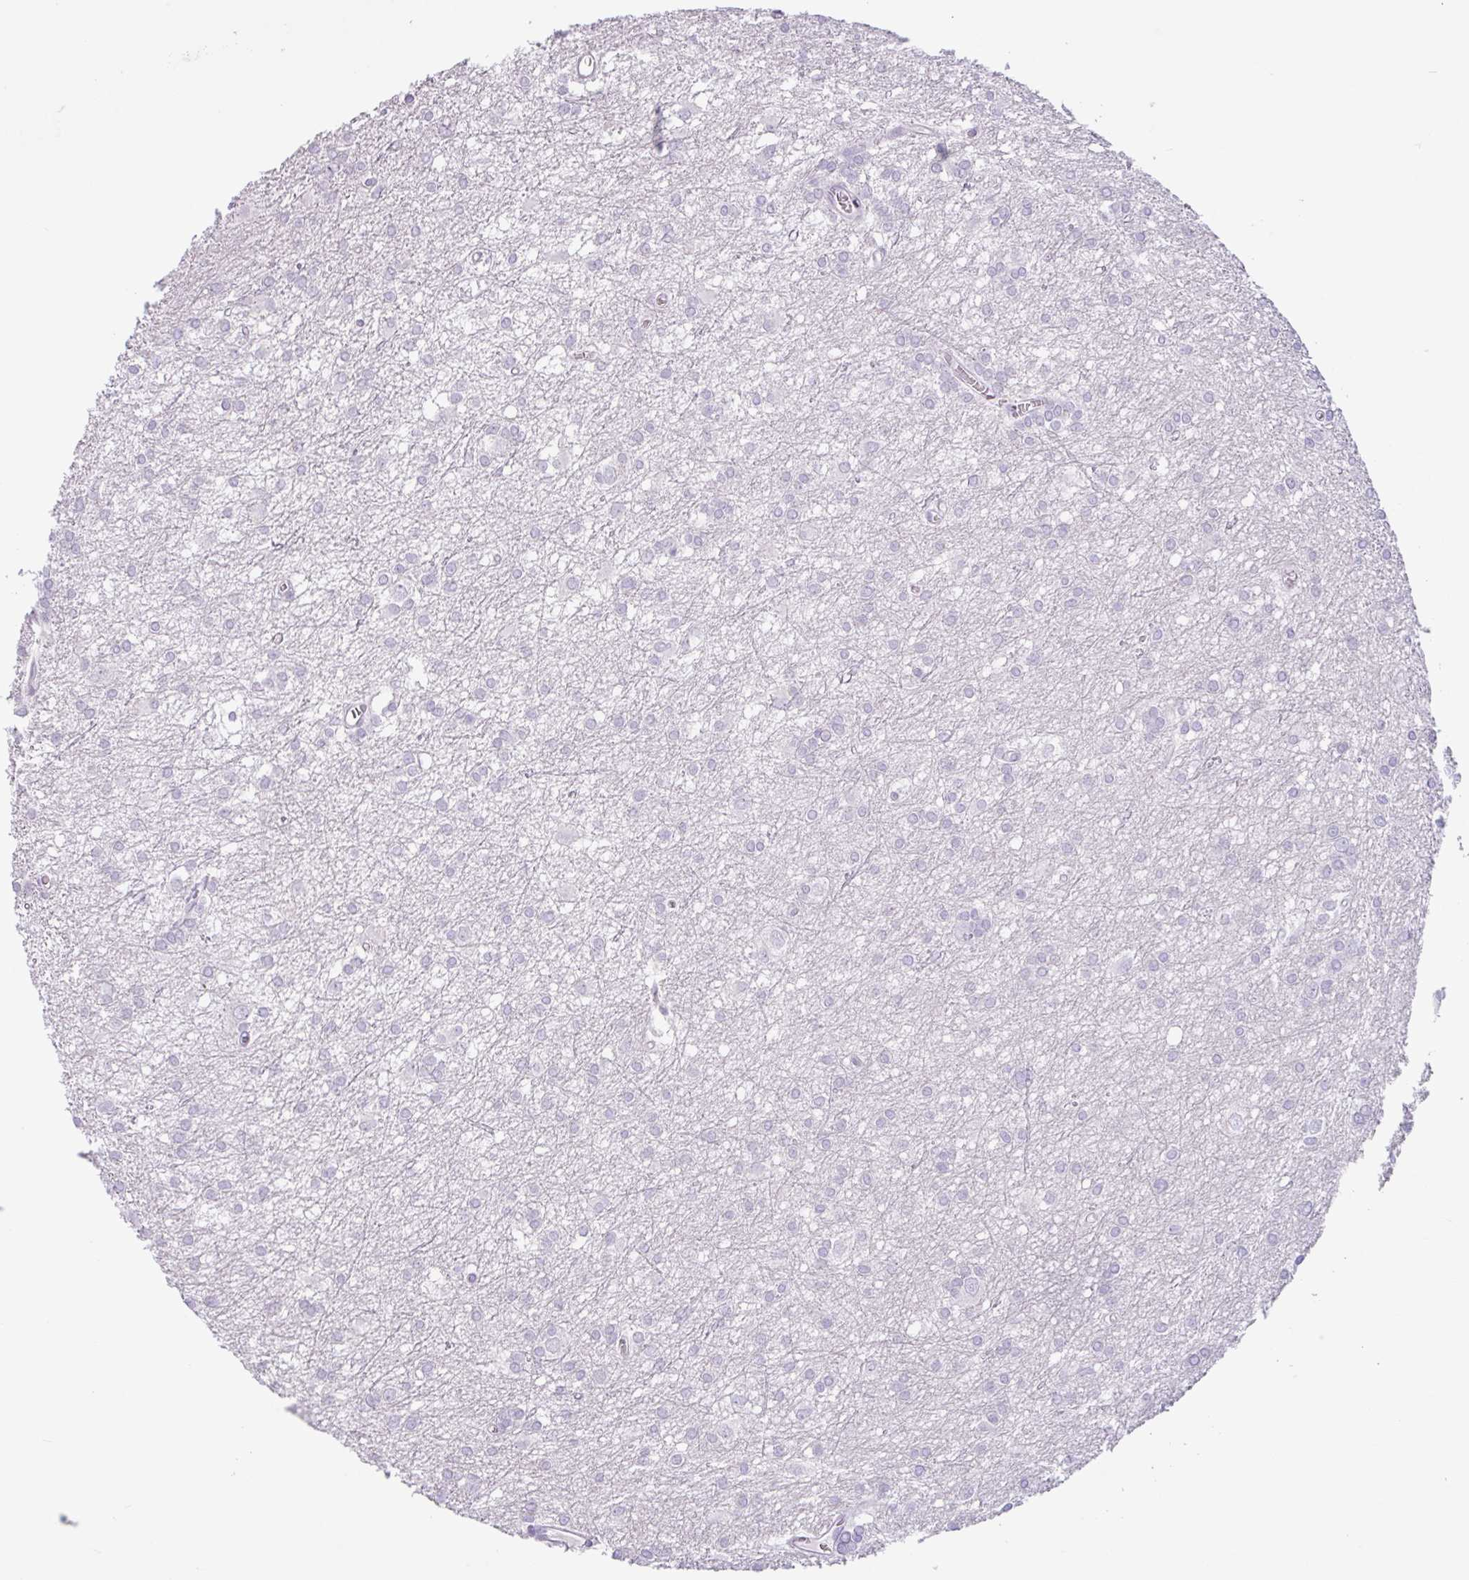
{"staining": {"intensity": "negative", "quantity": "none", "location": "none"}, "tissue": "glioma", "cell_type": "Tumor cells", "image_type": "cancer", "snomed": [{"axis": "morphology", "description": "Glioma, malignant, High grade"}, {"axis": "topography", "description": "Brain"}], "caption": "Tumor cells show no significant protein staining in glioma.", "gene": "CTSE", "patient": {"sex": "male", "age": 48}}